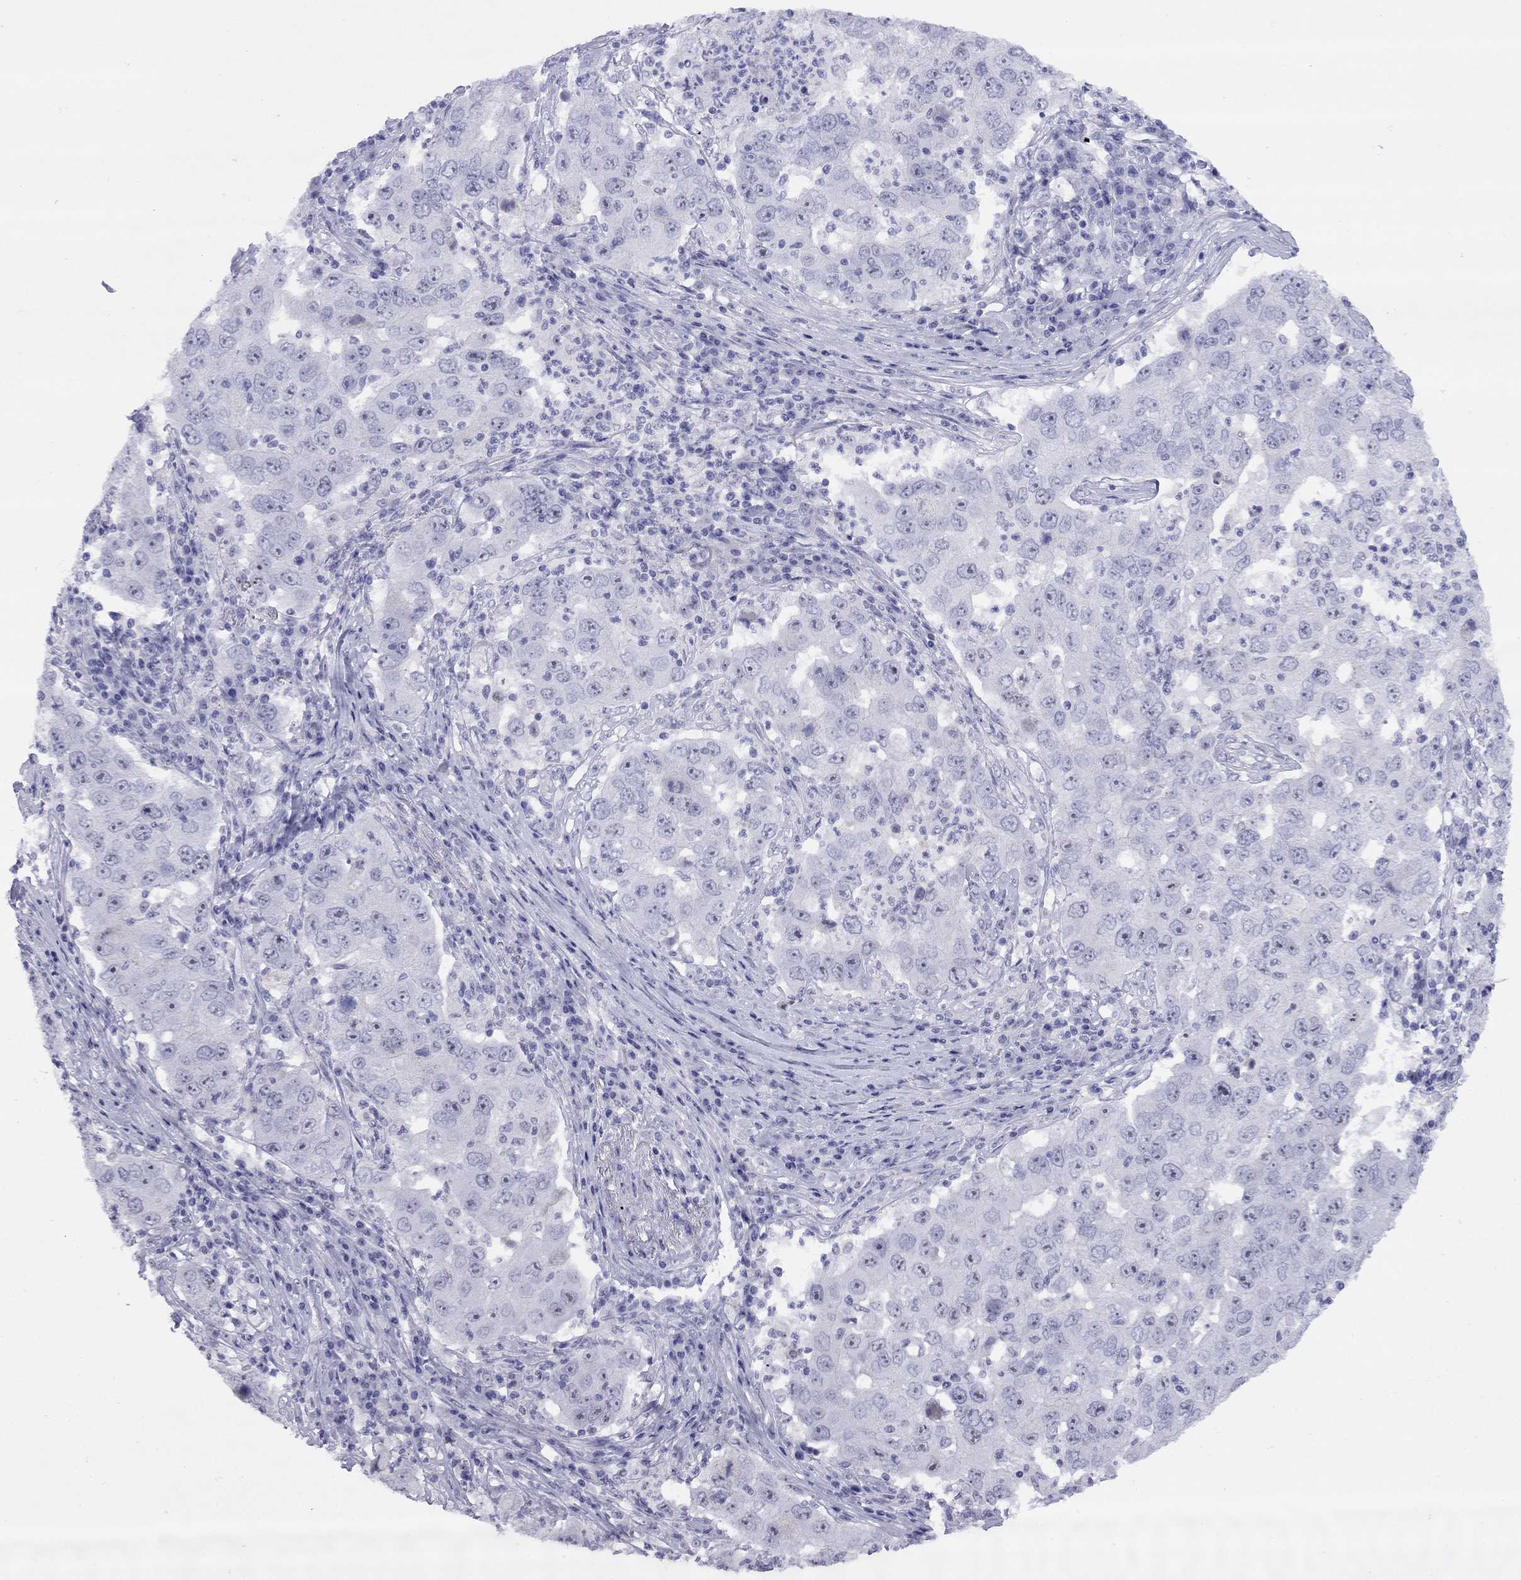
{"staining": {"intensity": "negative", "quantity": "none", "location": "none"}, "tissue": "lung cancer", "cell_type": "Tumor cells", "image_type": "cancer", "snomed": [{"axis": "morphology", "description": "Adenocarcinoma, NOS"}, {"axis": "topography", "description": "Lung"}], "caption": "A photomicrograph of adenocarcinoma (lung) stained for a protein demonstrates no brown staining in tumor cells.", "gene": "LYAR", "patient": {"sex": "male", "age": 73}}